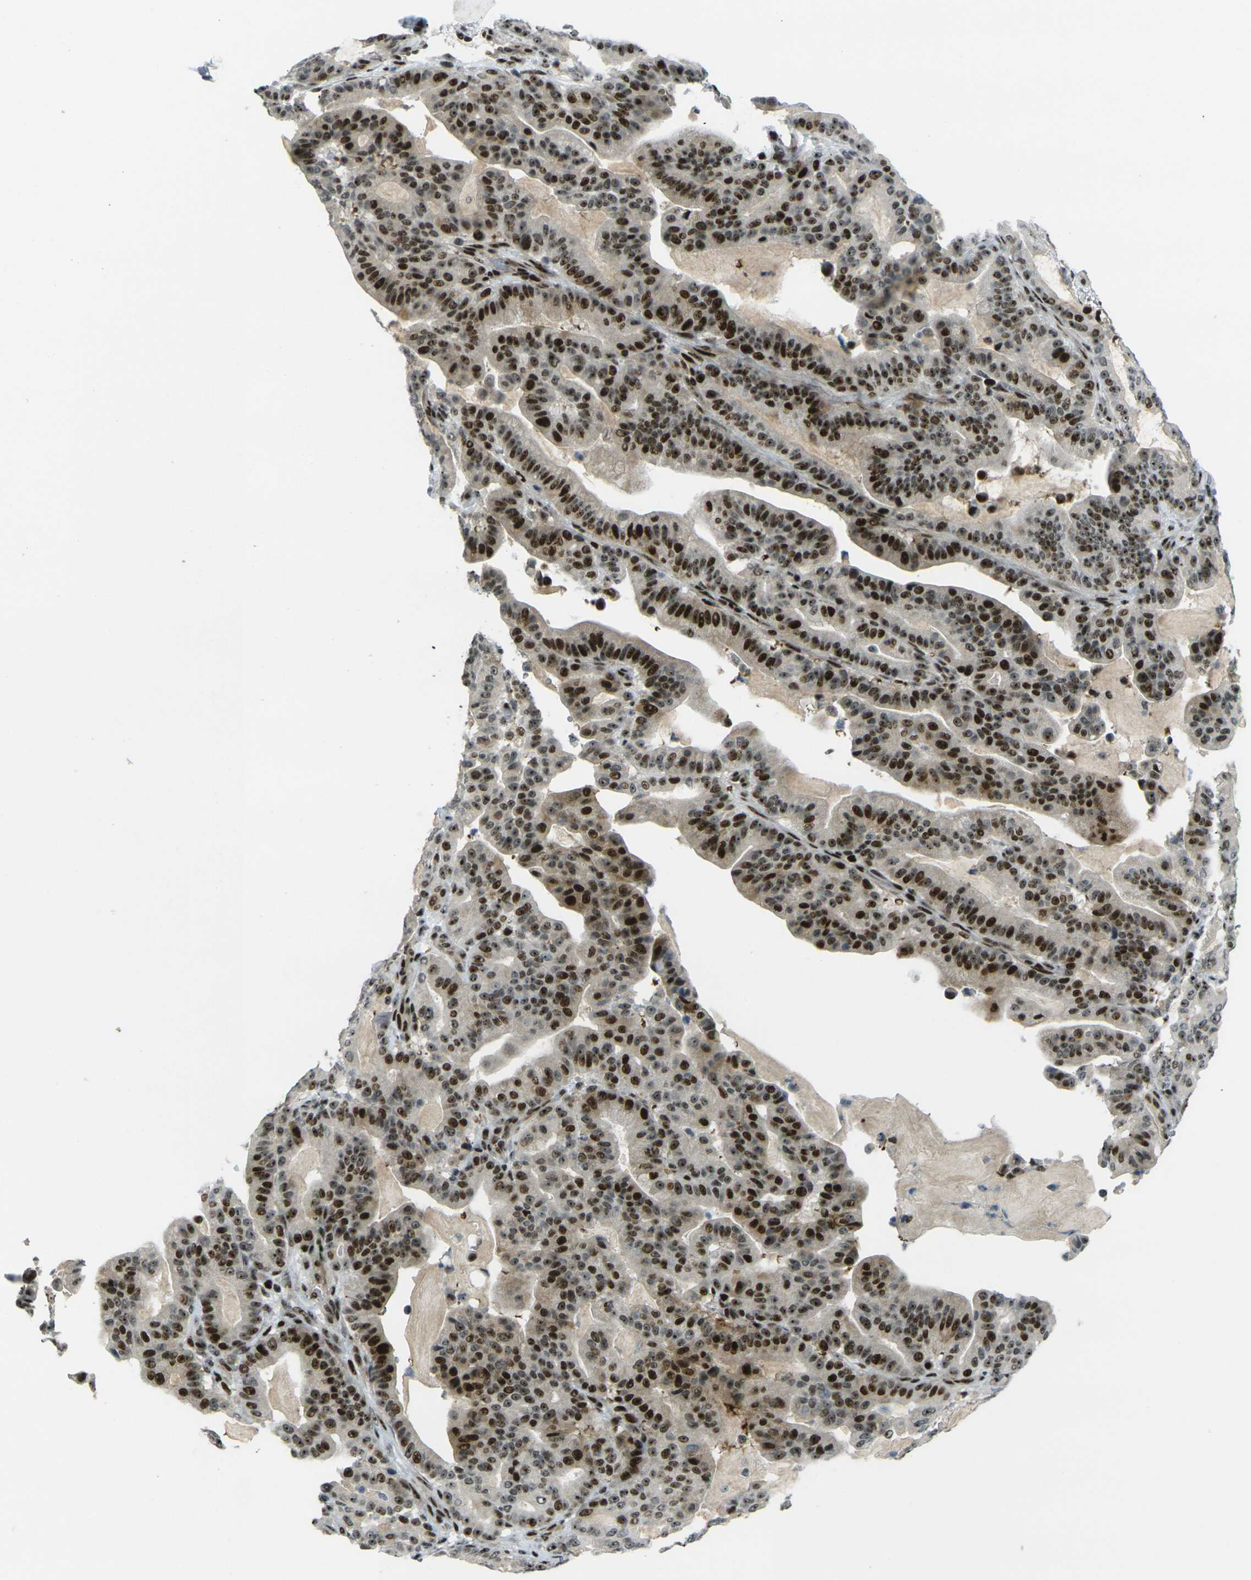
{"staining": {"intensity": "strong", "quantity": ">75%", "location": "nuclear"}, "tissue": "pancreatic cancer", "cell_type": "Tumor cells", "image_type": "cancer", "snomed": [{"axis": "morphology", "description": "Adenocarcinoma, NOS"}, {"axis": "topography", "description": "Pancreas"}], "caption": "A brown stain shows strong nuclear positivity of a protein in human pancreatic cancer (adenocarcinoma) tumor cells. The staining was performed using DAB, with brown indicating positive protein expression. Nuclei are stained blue with hematoxylin.", "gene": "UBE2C", "patient": {"sex": "male", "age": 63}}